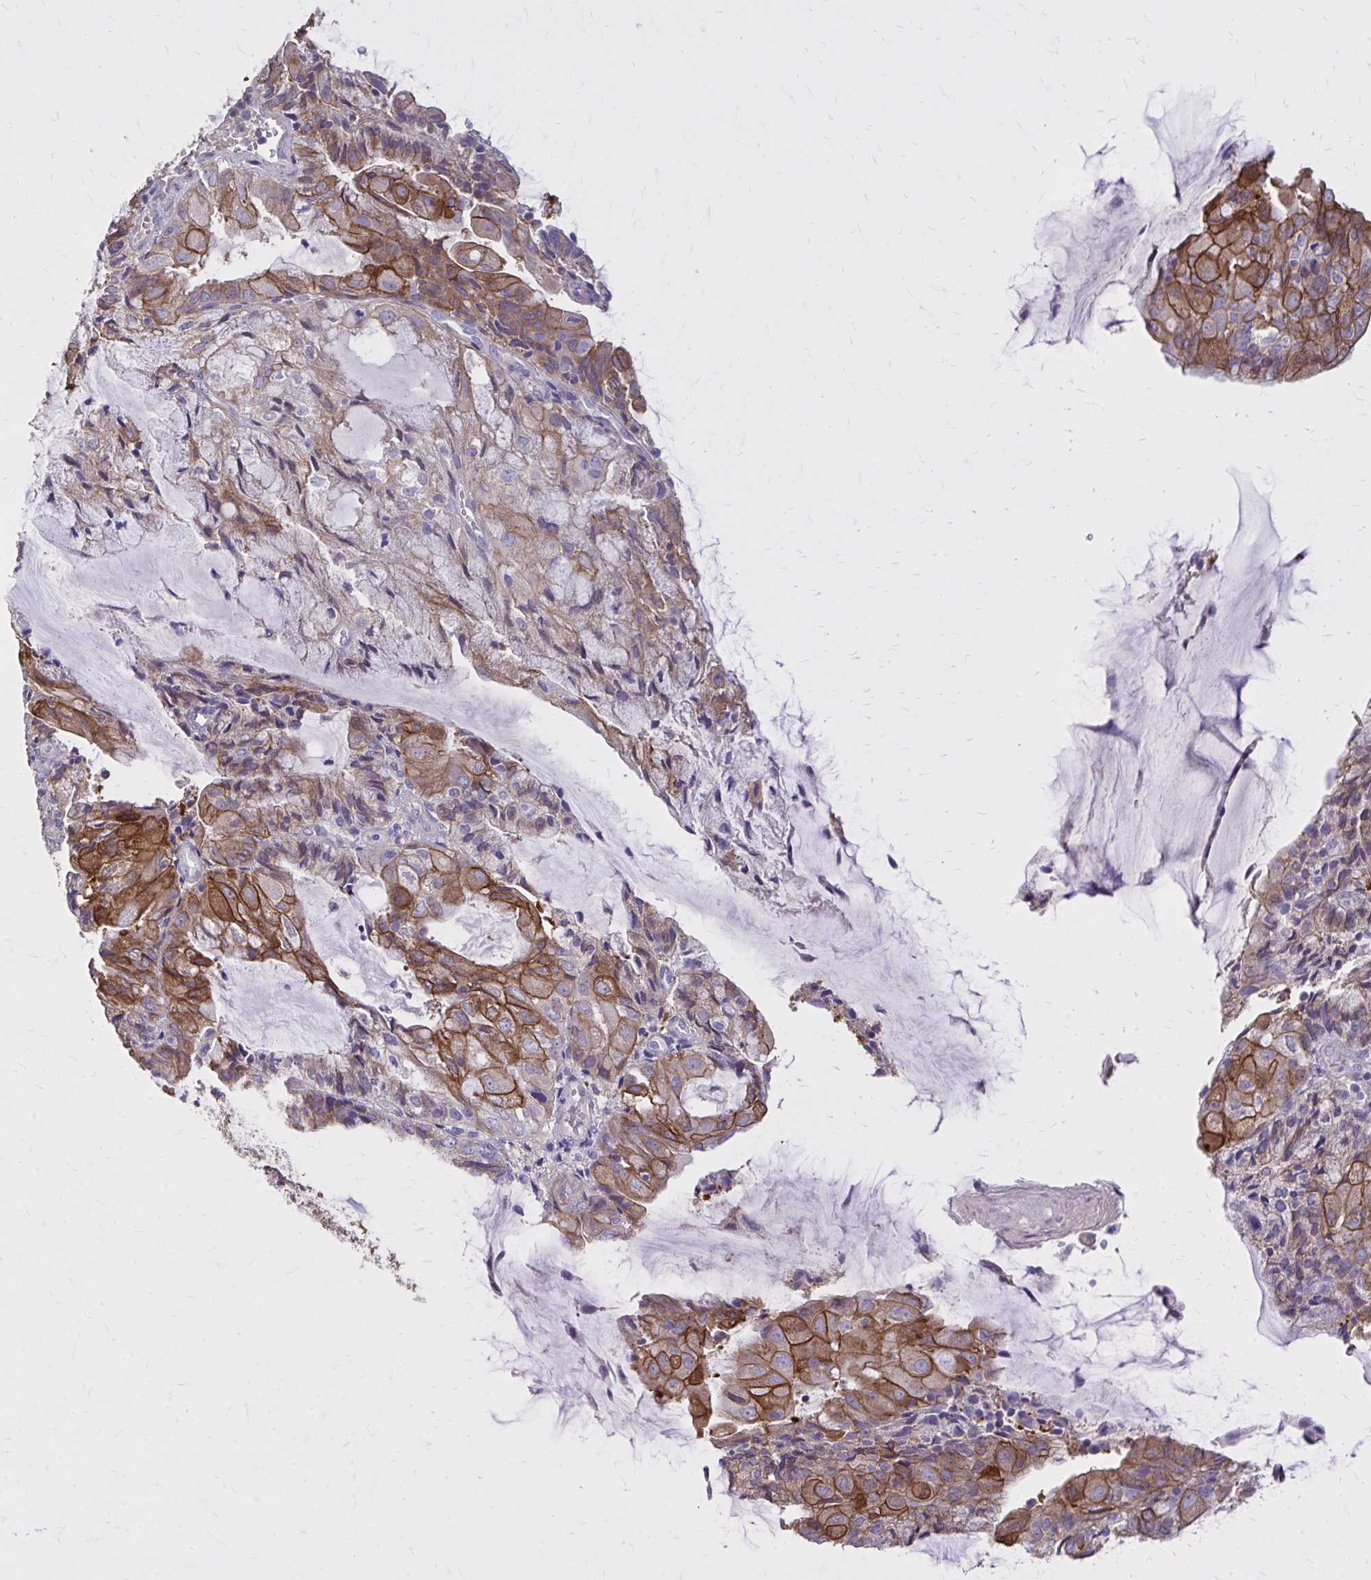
{"staining": {"intensity": "strong", "quantity": "25%-75%", "location": "cytoplasmic/membranous"}, "tissue": "endometrial cancer", "cell_type": "Tumor cells", "image_type": "cancer", "snomed": [{"axis": "morphology", "description": "Adenocarcinoma, NOS"}, {"axis": "topography", "description": "Endometrium"}], "caption": "Brown immunohistochemical staining in human adenocarcinoma (endometrial) exhibits strong cytoplasmic/membranous expression in about 25%-75% of tumor cells.", "gene": "EPB41L1", "patient": {"sex": "female", "age": 81}}